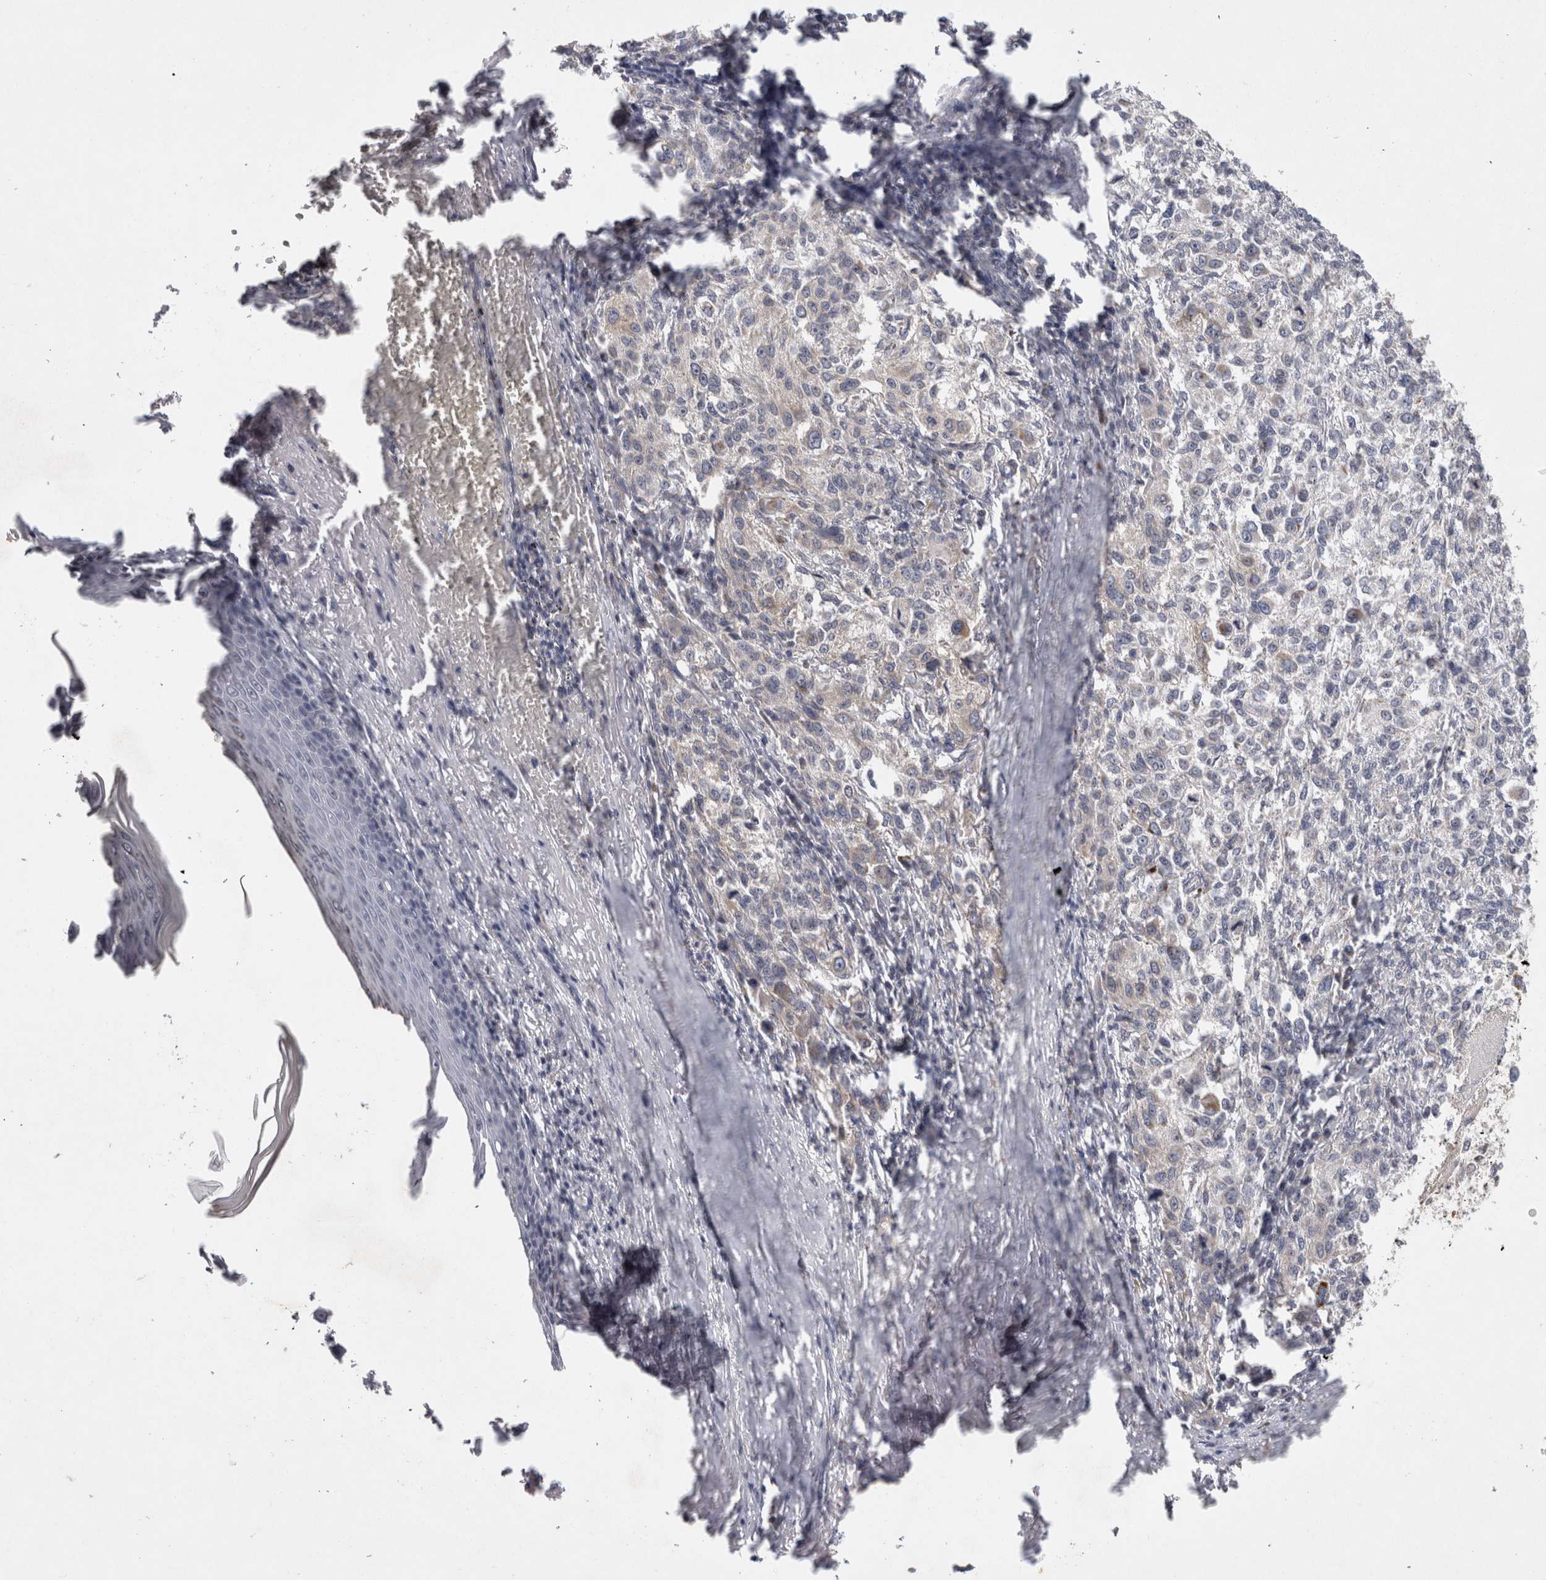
{"staining": {"intensity": "moderate", "quantity": "<25%", "location": "cytoplasmic/membranous"}, "tissue": "melanoma", "cell_type": "Tumor cells", "image_type": "cancer", "snomed": [{"axis": "morphology", "description": "Necrosis, NOS"}, {"axis": "morphology", "description": "Malignant melanoma, NOS"}, {"axis": "topography", "description": "Skin"}], "caption": "Protein positivity by immunohistochemistry shows moderate cytoplasmic/membranous staining in approximately <25% of tumor cells in melanoma.", "gene": "ACAT2", "patient": {"sex": "female", "age": 87}}